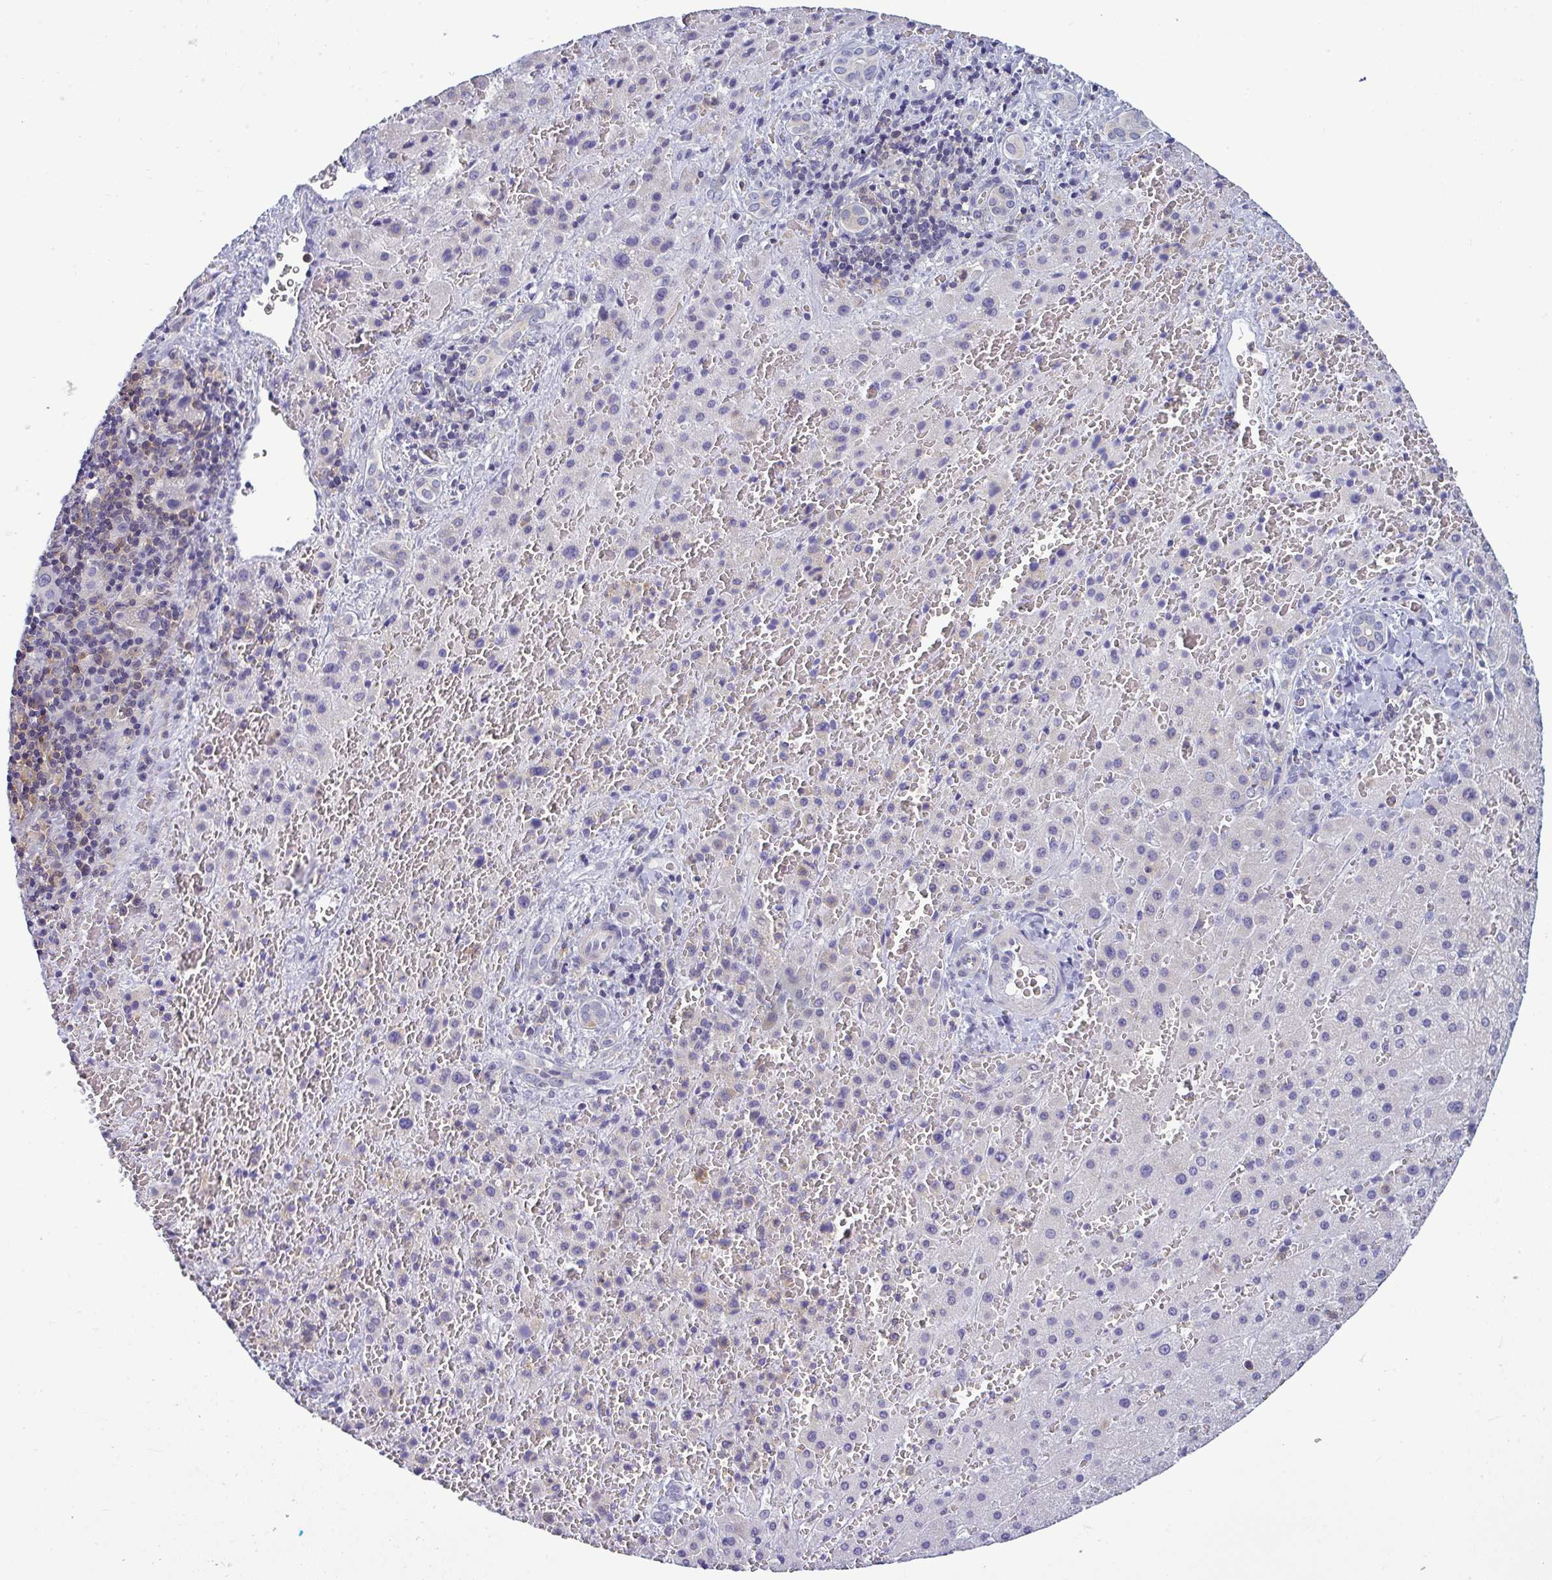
{"staining": {"intensity": "negative", "quantity": "none", "location": "none"}, "tissue": "liver cancer", "cell_type": "Tumor cells", "image_type": "cancer", "snomed": [{"axis": "morphology", "description": "Carcinoma, Hepatocellular, NOS"}, {"axis": "topography", "description": "Liver"}], "caption": "The micrograph exhibits no significant staining in tumor cells of liver cancer.", "gene": "SLC30A6", "patient": {"sex": "male", "age": 27}}